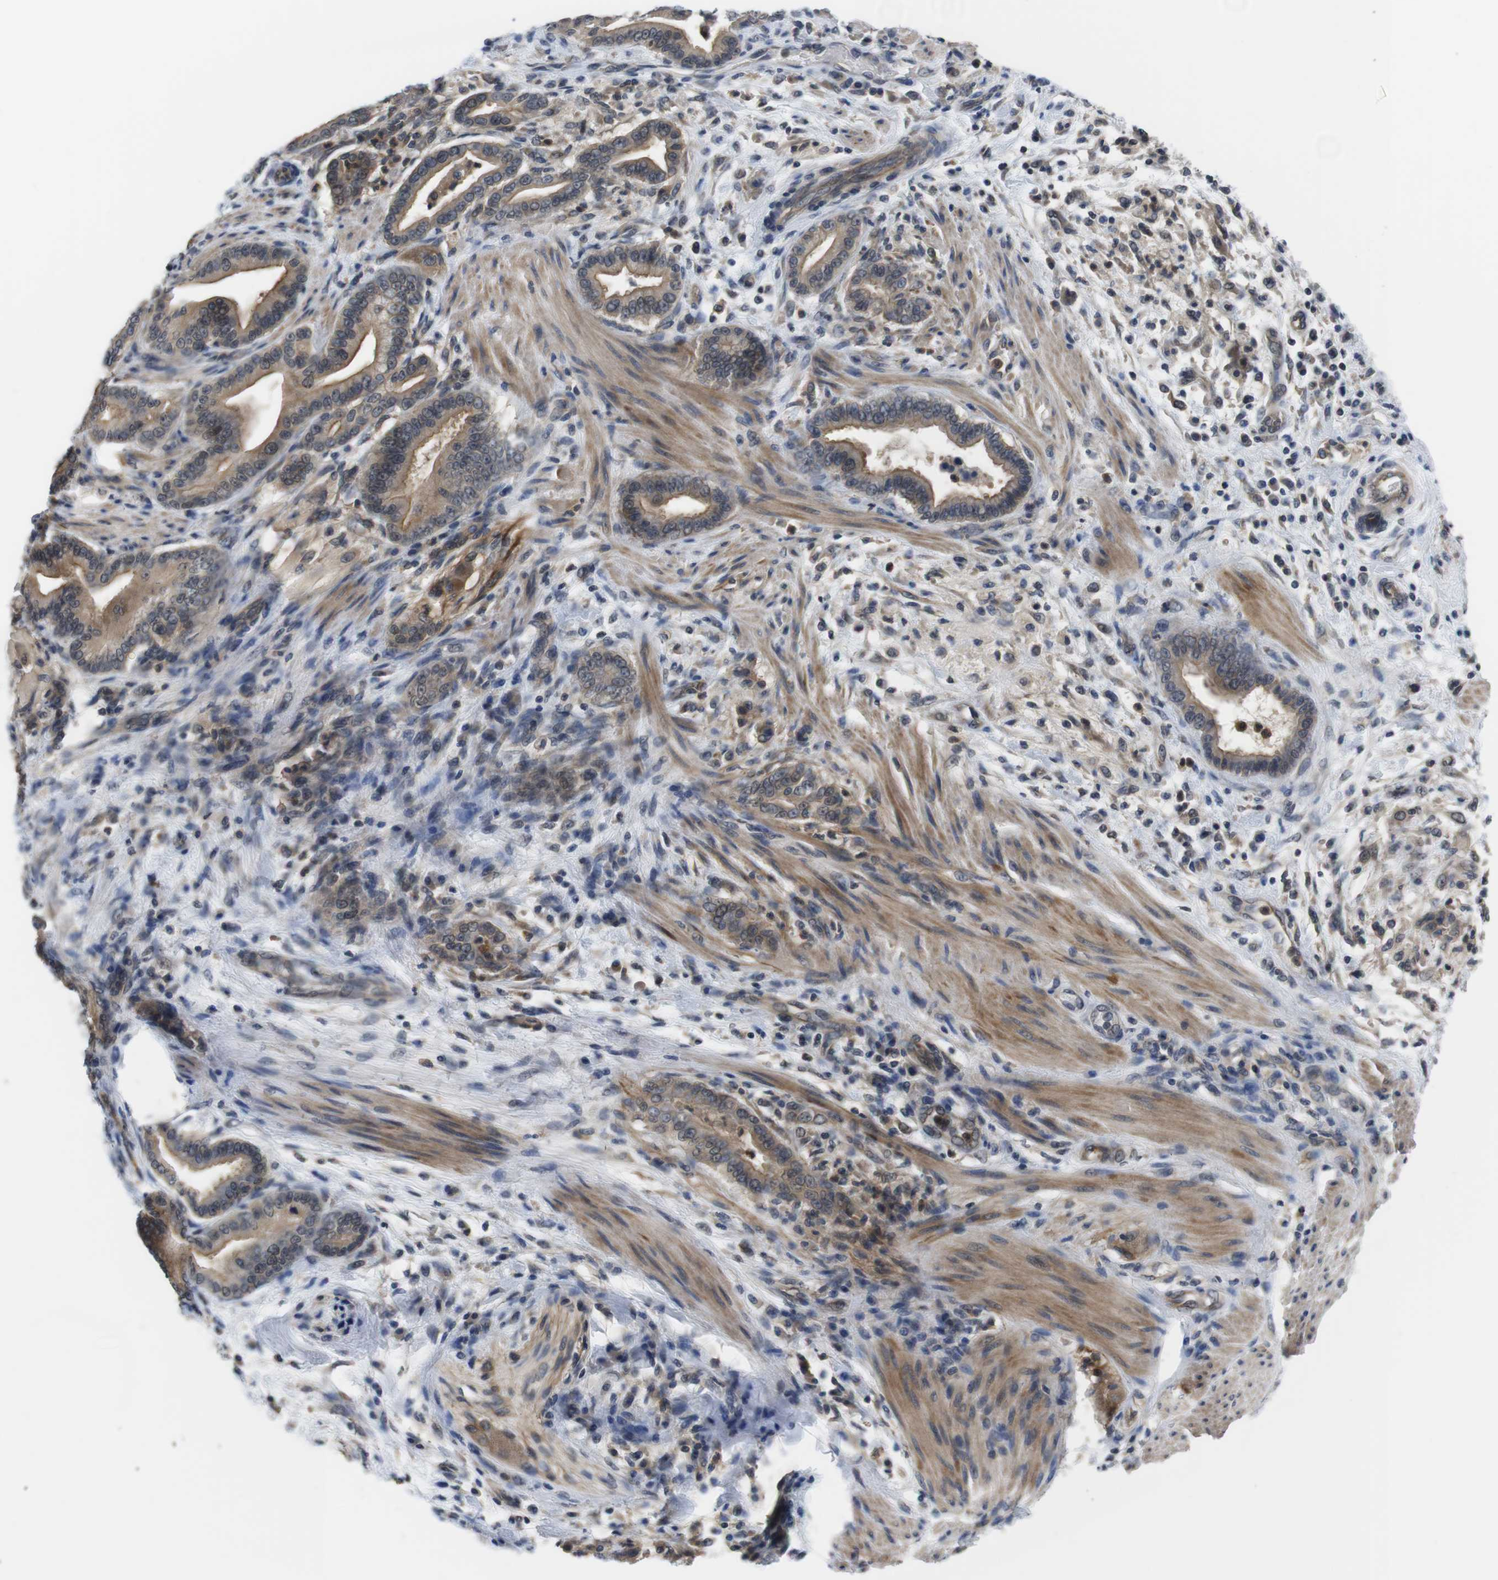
{"staining": {"intensity": "moderate", "quantity": ">75%", "location": "cytoplasmic/membranous"}, "tissue": "pancreatic cancer", "cell_type": "Tumor cells", "image_type": "cancer", "snomed": [{"axis": "morphology", "description": "Normal tissue, NOS"}, {"axis": "morphology", "description": "Adenocarcinoma, NOS"}, {"axis": "topography", "description": "Pancreas"}], "caption": "Moderate cytoplasmic/membranous protein positivity is identified in approximately >75% of tumor cells in adenocarcinoma (pancreatic).", "gene": "FADD", "patient": {"sex": "male", "age": 63}}